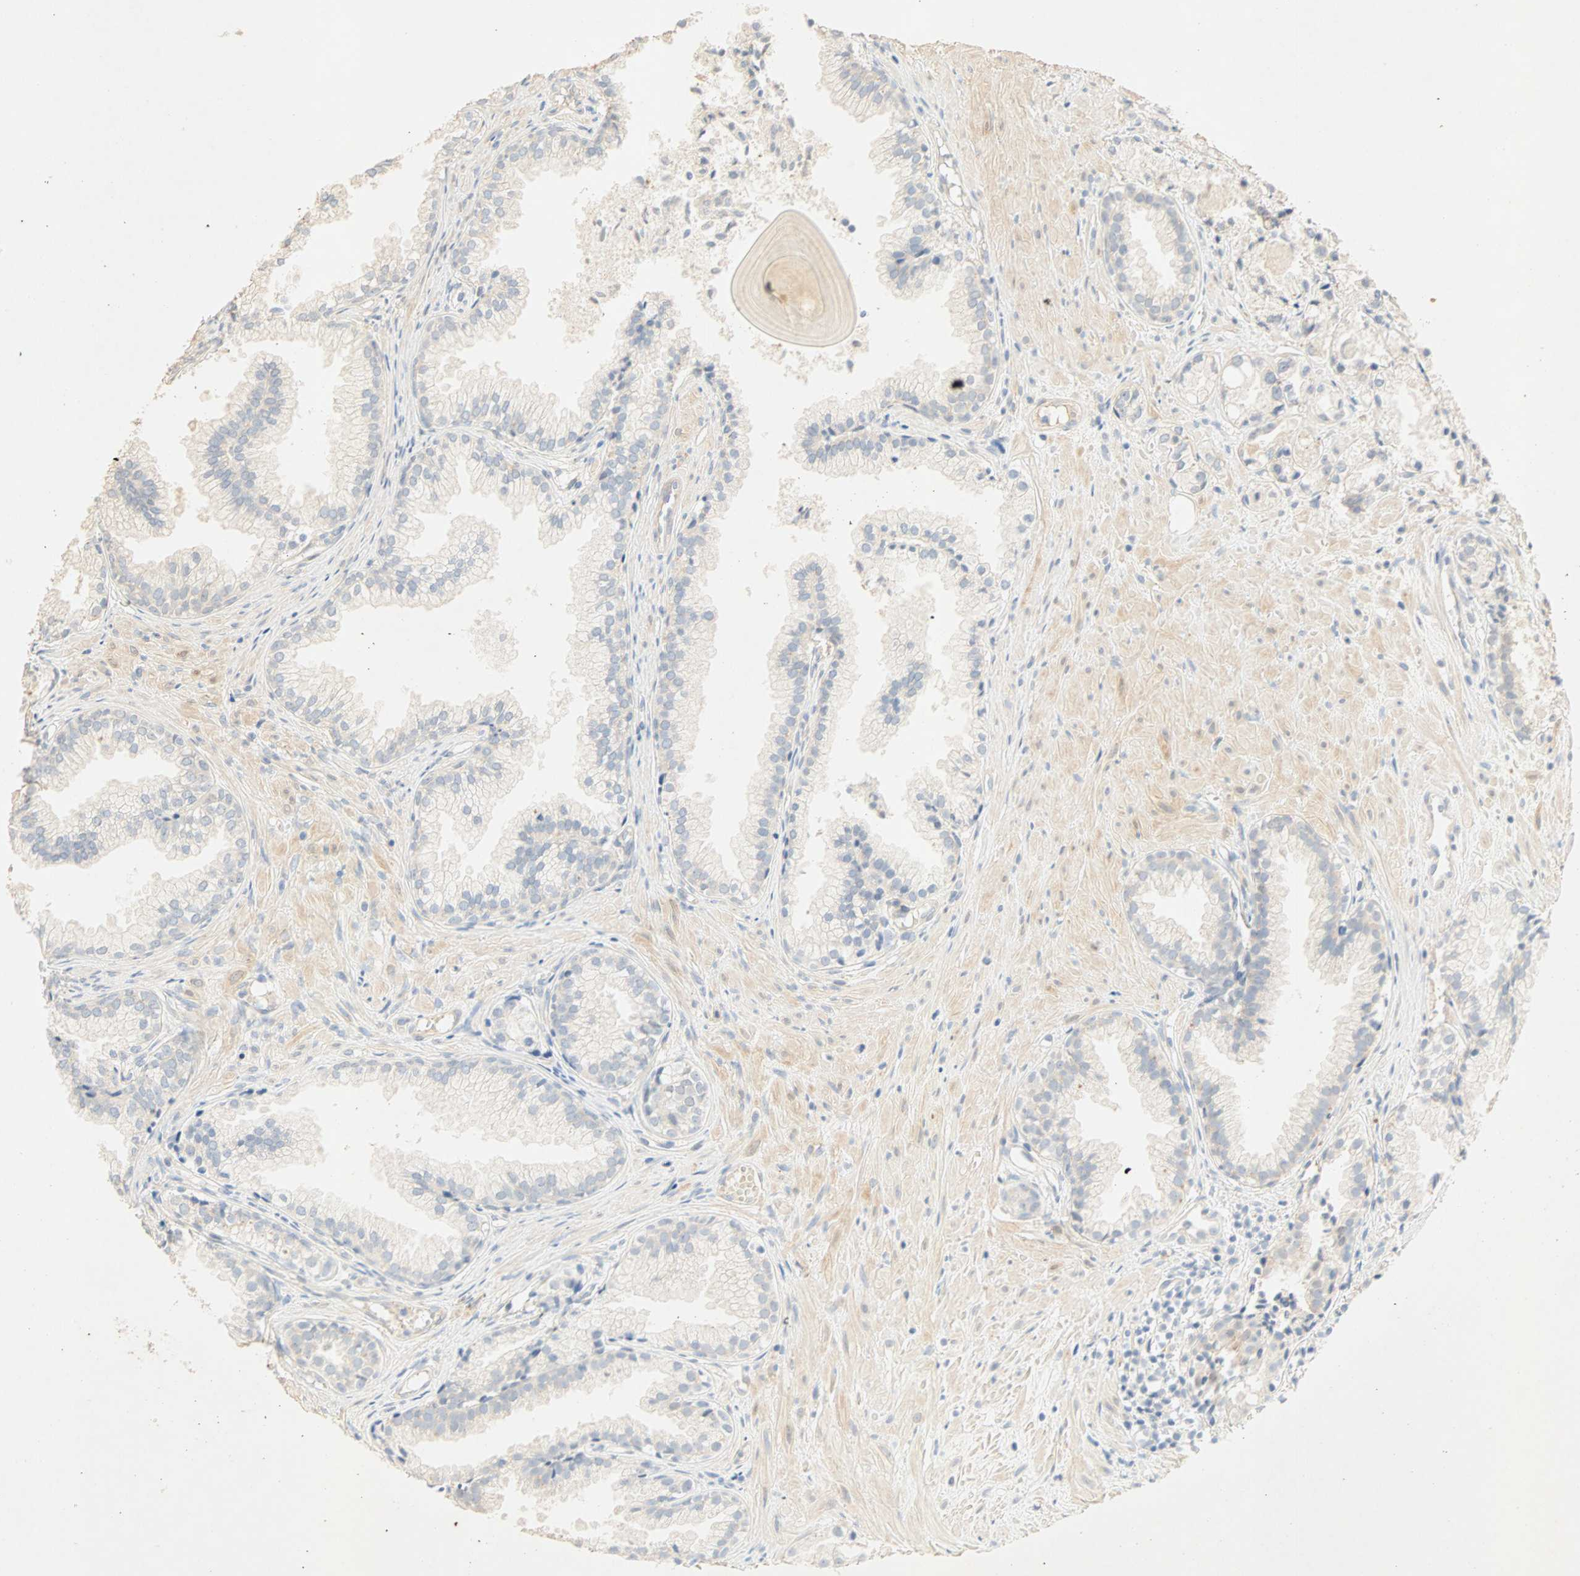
{"staining": {"intensity": "negative", "quantity": "none", "location": "none"}, "tissue": "prostate cancer", "cell_type": "Tumor cells", "image_type": "cancer", "snomed": [{"axis": "morphology", "description": "Adenocarcinoma, Low grade"}, {"axis": "topography", "description": "Prostate"}], "caption": "Tumor cells show no significant protein staining in prostate adenocarcinoma (low-grade). (DAB (3,3'-diaminobenzidine) immunohistochemistry visualized using brightfield microscopy, high magnification).", "gene": "SELENBP1", "patient": {"sex": "male", "age": 72}}